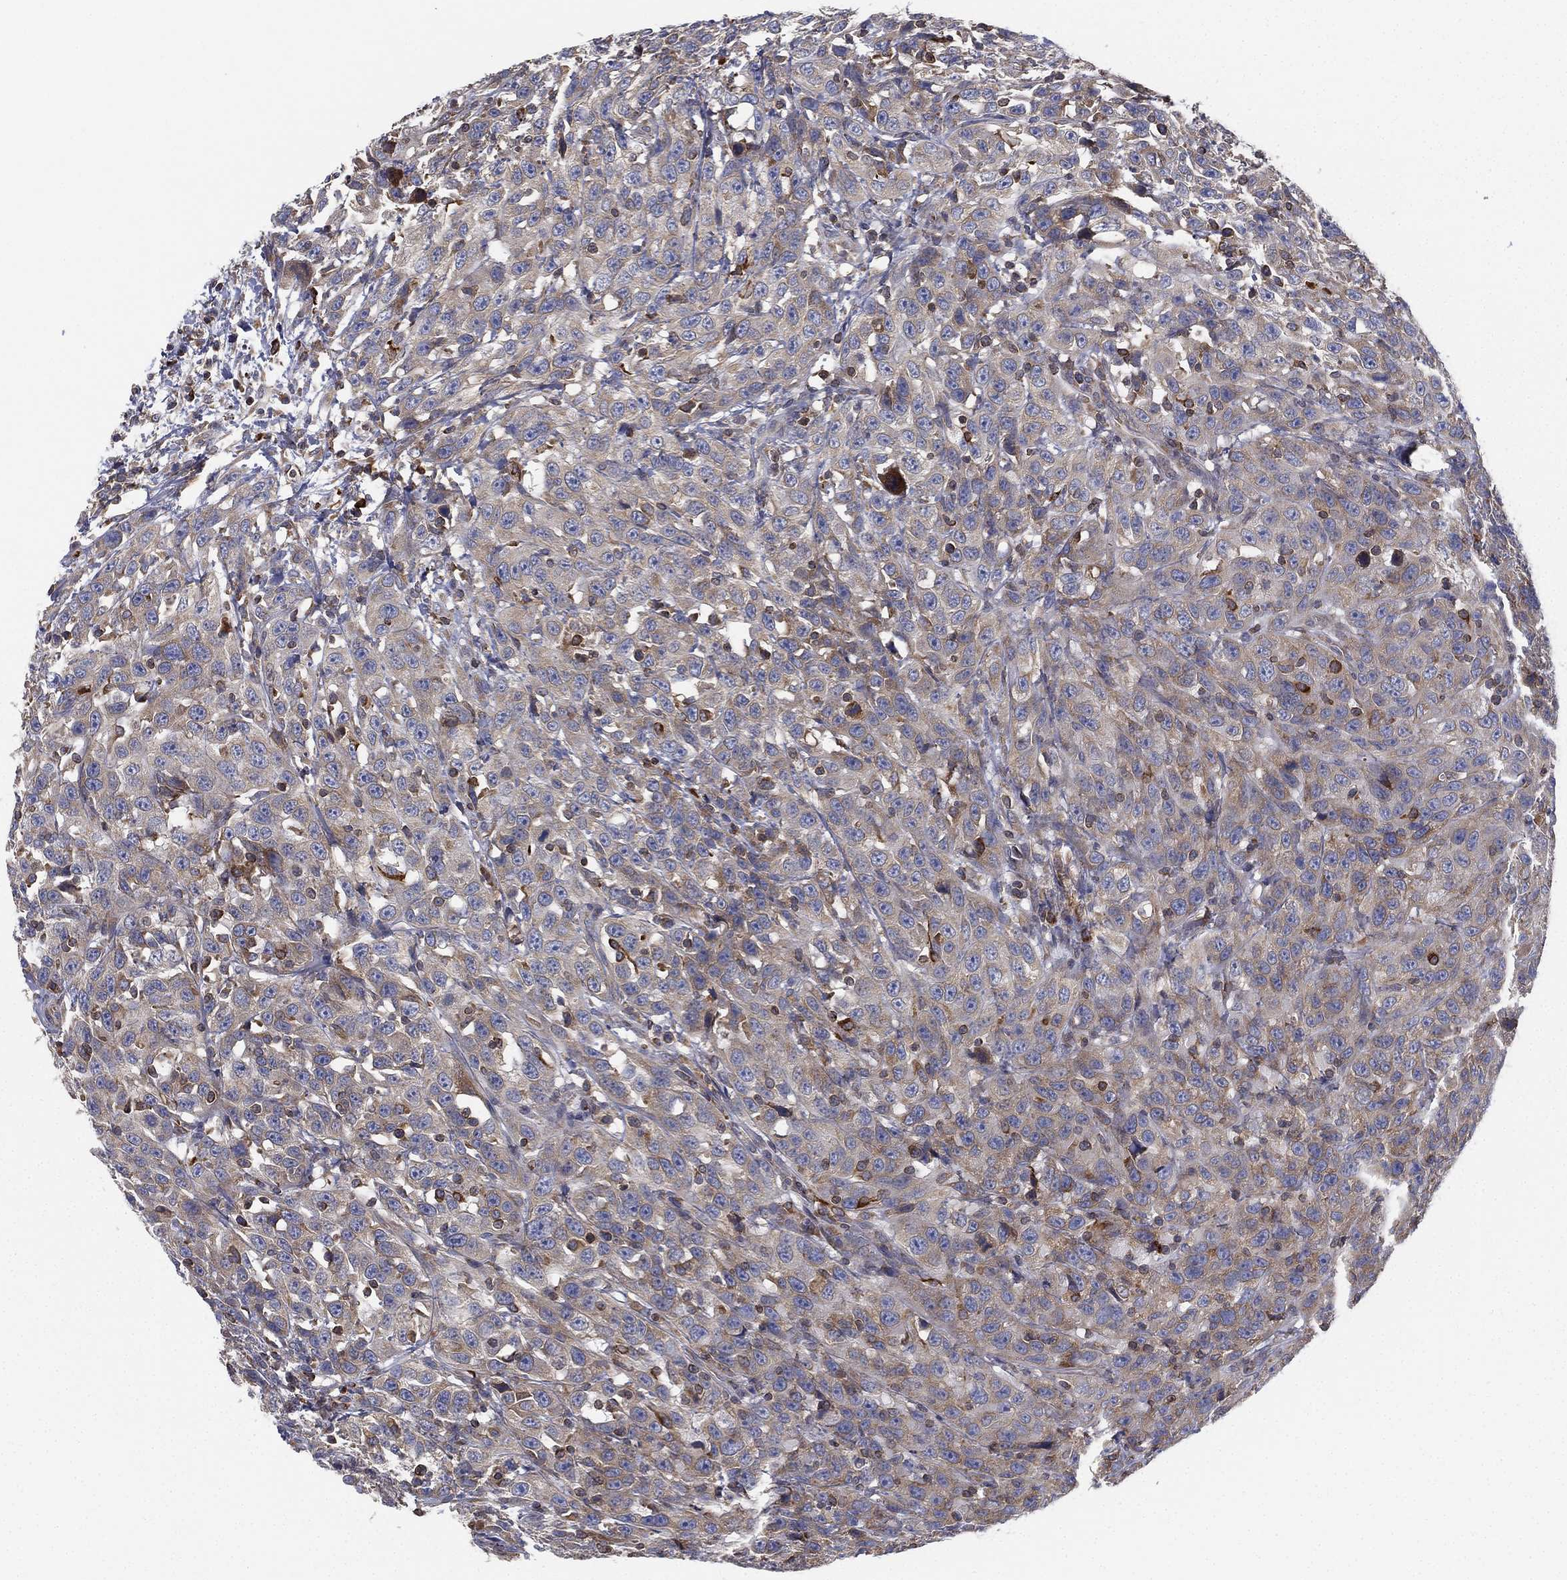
{"staining": {"intensity": "weak", "quantity": "25%-75%", "location": "cytoplasmic/membranous"}, "tissue": "urothelial cancer", "cell_type": "Tumor cells", "image_type": "cancer", "snomed": [{"axis": "morphology", "description": "Urothelial carcinoma, NOS"}, {"axis": "morphology", "description": "Urothelial carcinoma, High grade"}, {"axis": "topography", "description": "Urinary bladder"}], "caption": "Human transitional cell carcinoma stained for a protein (brown) exhibits weak cytoplasmic/membranous positive positivity in about 25%-75% of tumor cells.", "gene": "CYB5B", "patient": {"sex": "female", "age": 73}}